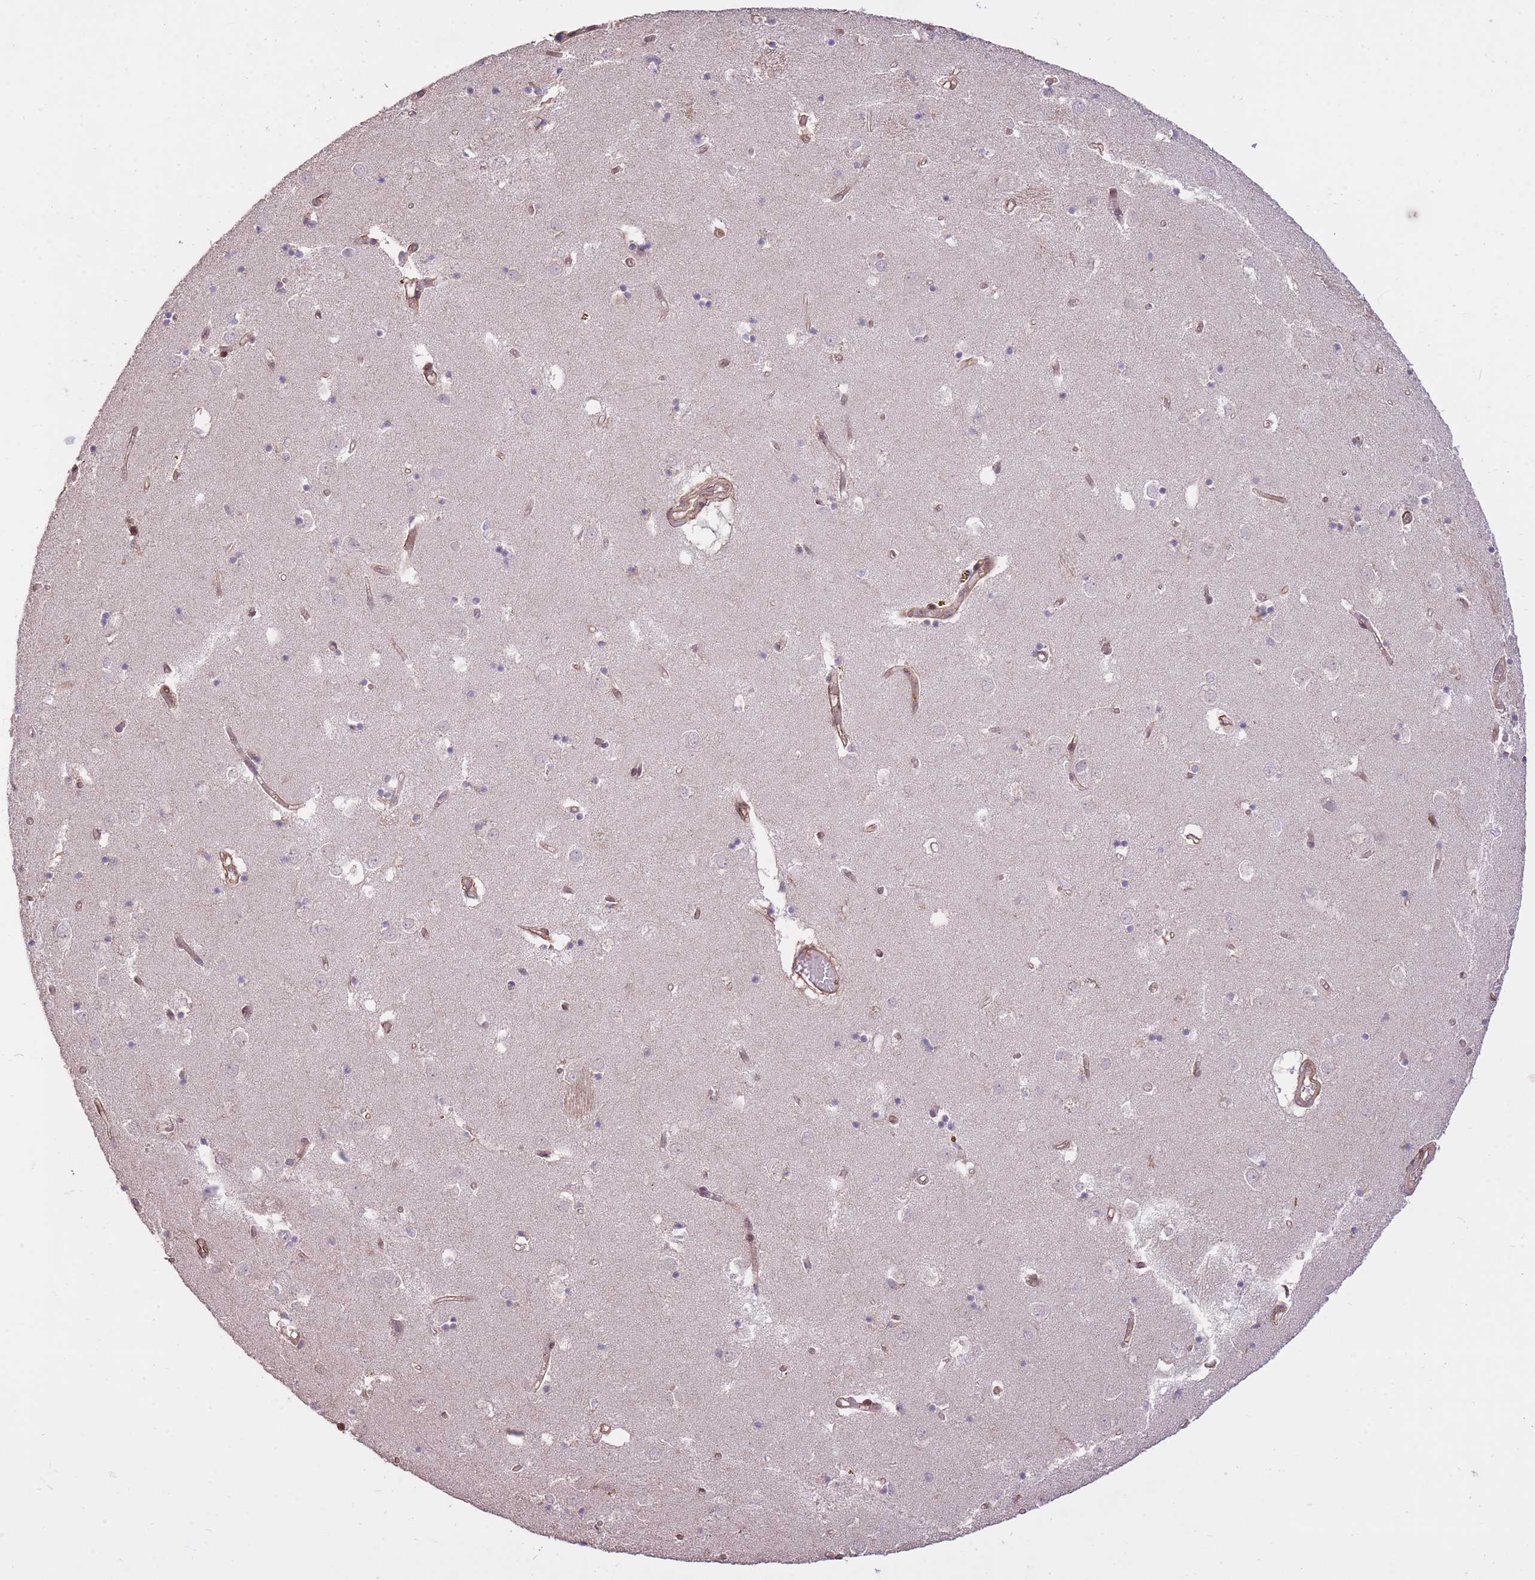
{"staining": {"intensity": "negative", "quantity": "none", "location": "none"}, "tissue": "caudate", "cell_type": "Glial cells", "image_type": "normal", "snomed": [{"axis": "morphology", "description": "Normal tissue, NOS"}, {"axis": "topography", "description": "Lateral ventricle wall"}], "caption": "Glial cells show no significant staining in benign caudate. The staining is performed using DAB brown chromogen with nuclei counter-stained in using hematoxylin.", "gene": "PLD1", "patient": {"sex": "male", "age": 70}}